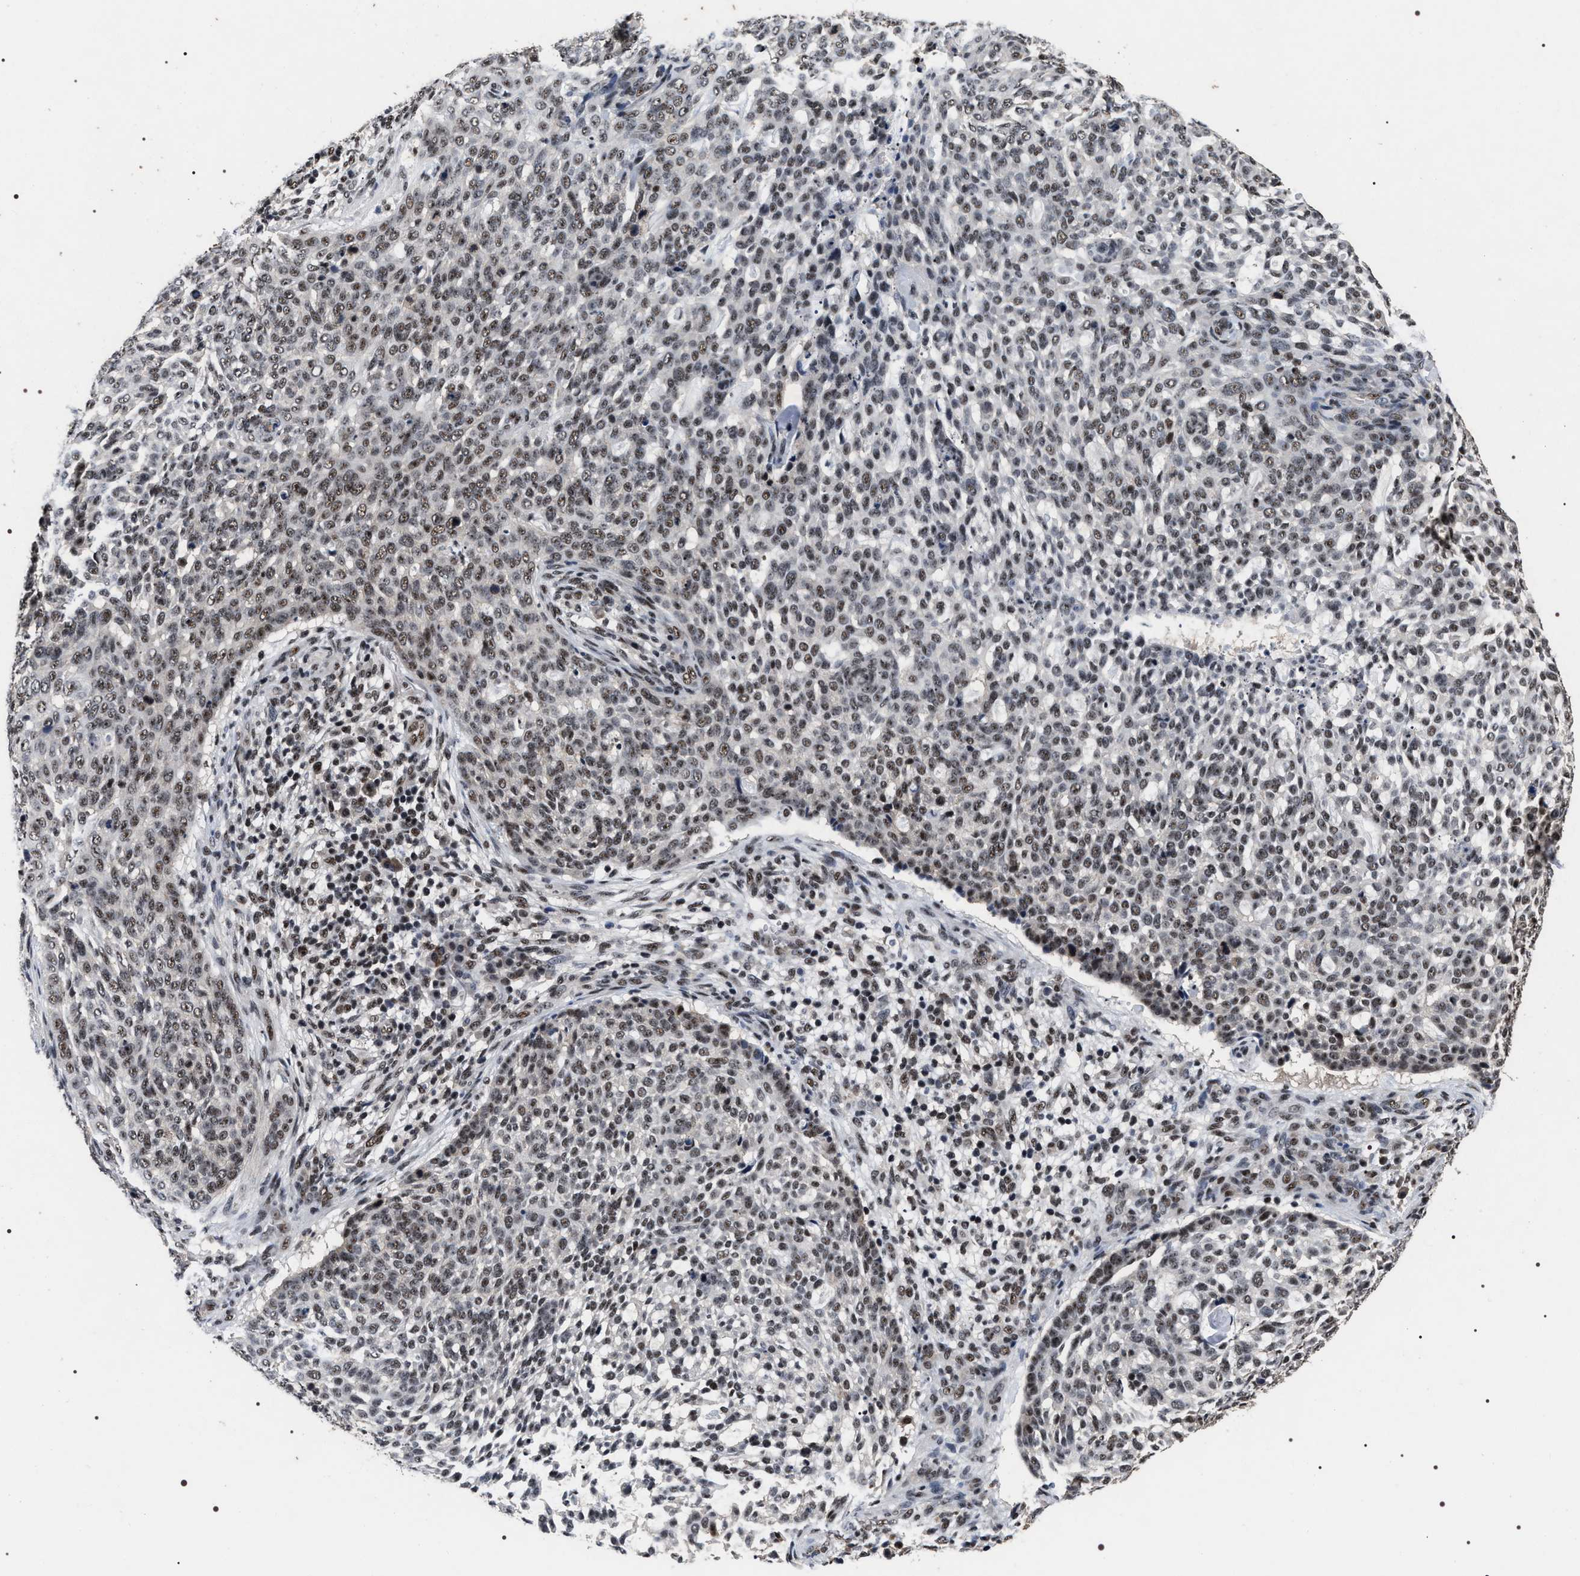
{"staining": {"intensity": "moderate", "quantity": "25%-75%", "location": "nuclear"}, "tissue": "skin cancer", "cell_type": "Tumor cells", "image_type": "cancer", "snomed": [{"axis": "morphology", "description": "Basal cell carcinoma"}, {"axis": "topography", "description": "Skin"}], "caption": "A brown stain shows moderate nuclear staining of a protein in skin cancer (basal cell carcinoma) tumor cells.", "gene": "RRP1B", "patient": {"sex": "female", "age": 64}}